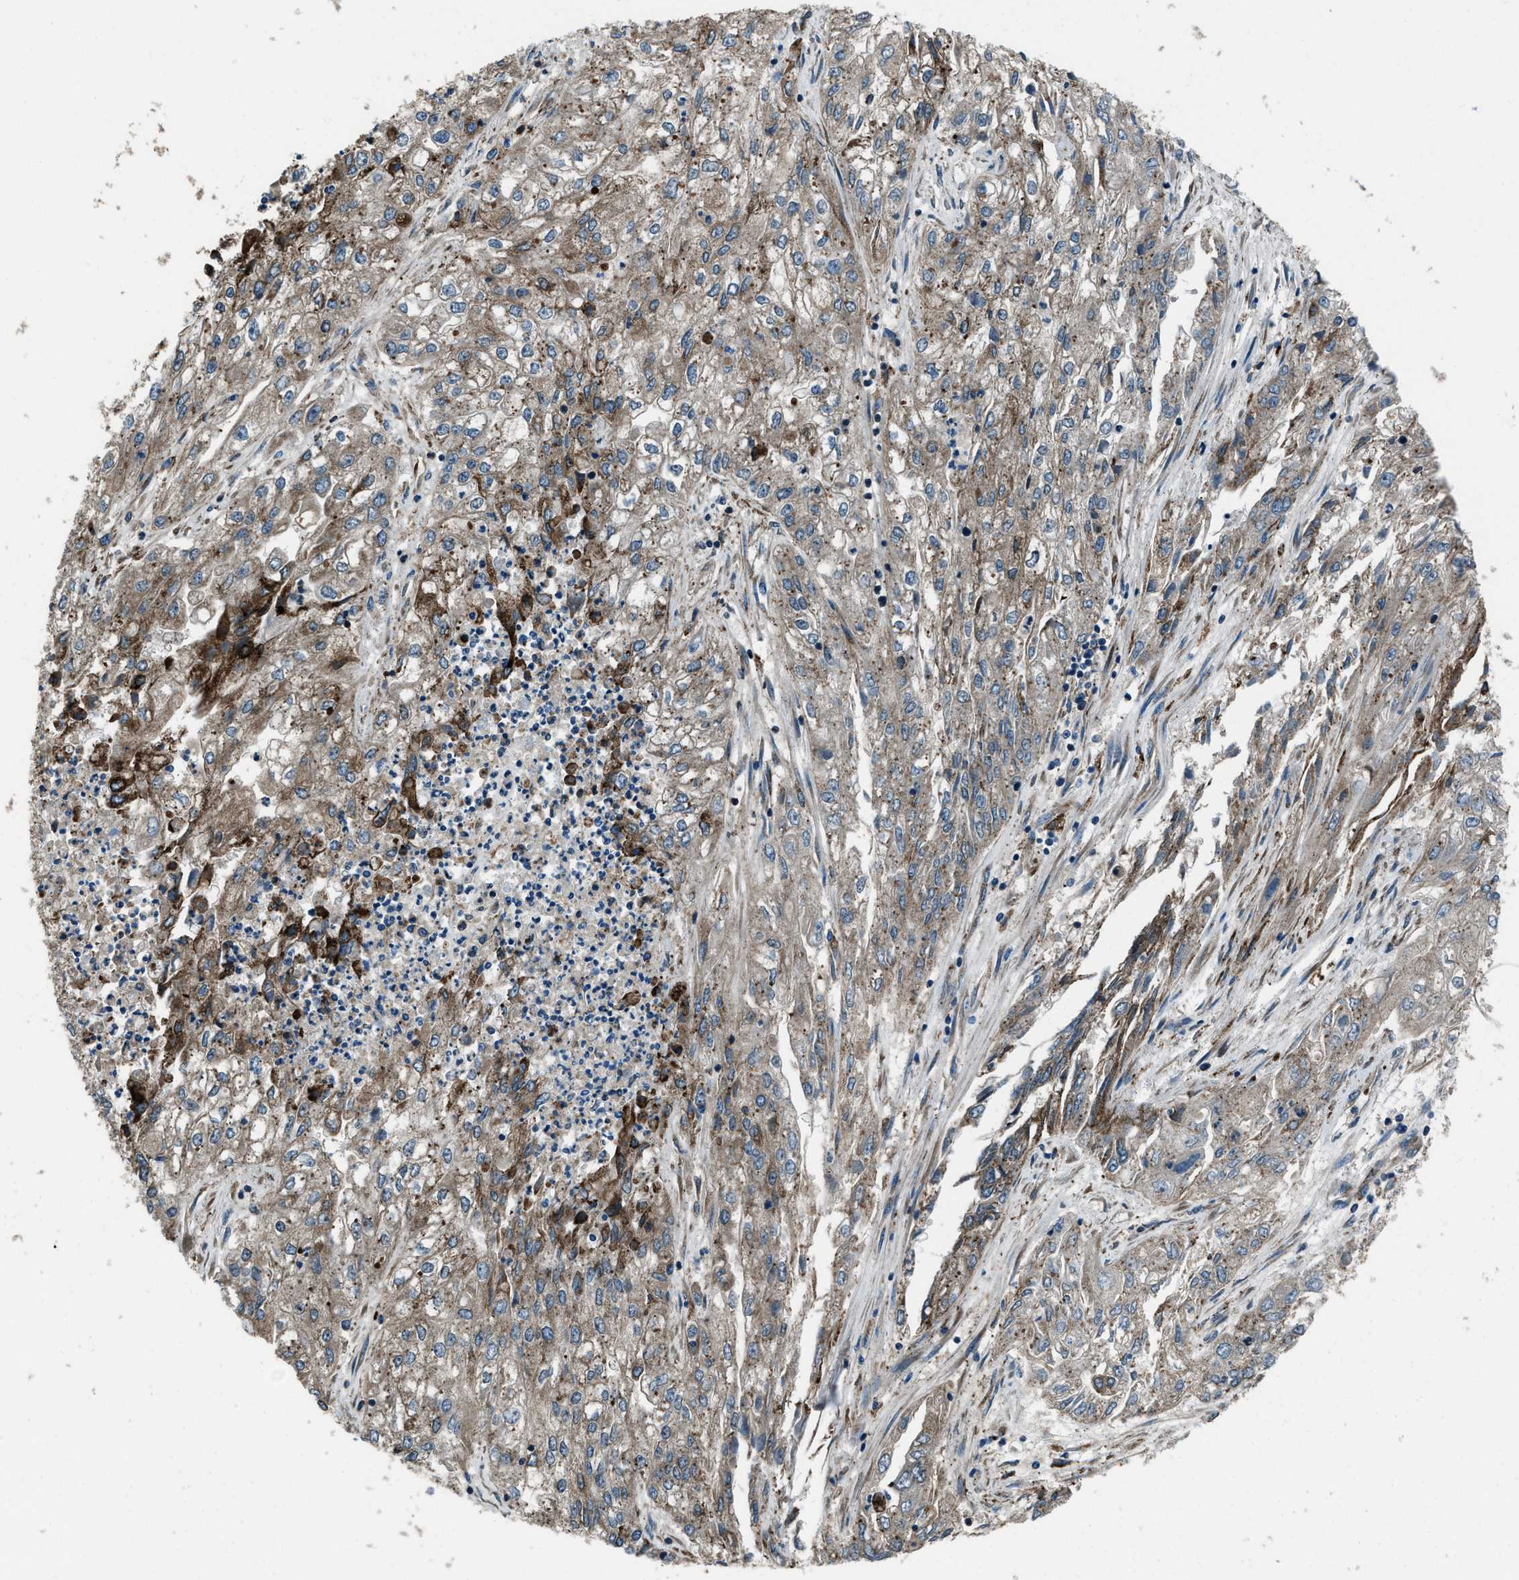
{"staining": {"intensity": "moderate", "quantity": "25%-75%", "location": "cytoplasmic/membranous"}, "tissue": "endometrial cancer", "cell_type": "Tumor cells", "image_type": "cancer", "snomed": [{"axis": "morphology", "description": "Adenocarcinoma, NOS"}, {"axis": "topography", "description": "Endometrium"}], "caption": "Immunohistochemical staining of endometrial adenocarcinoma displays medium levels of moderate cytoplasmic/membranous staining in approximately 25%-75% of tumor cells.", "gene": "SNX30", "patient": {"sex": "female", "age": 49}}